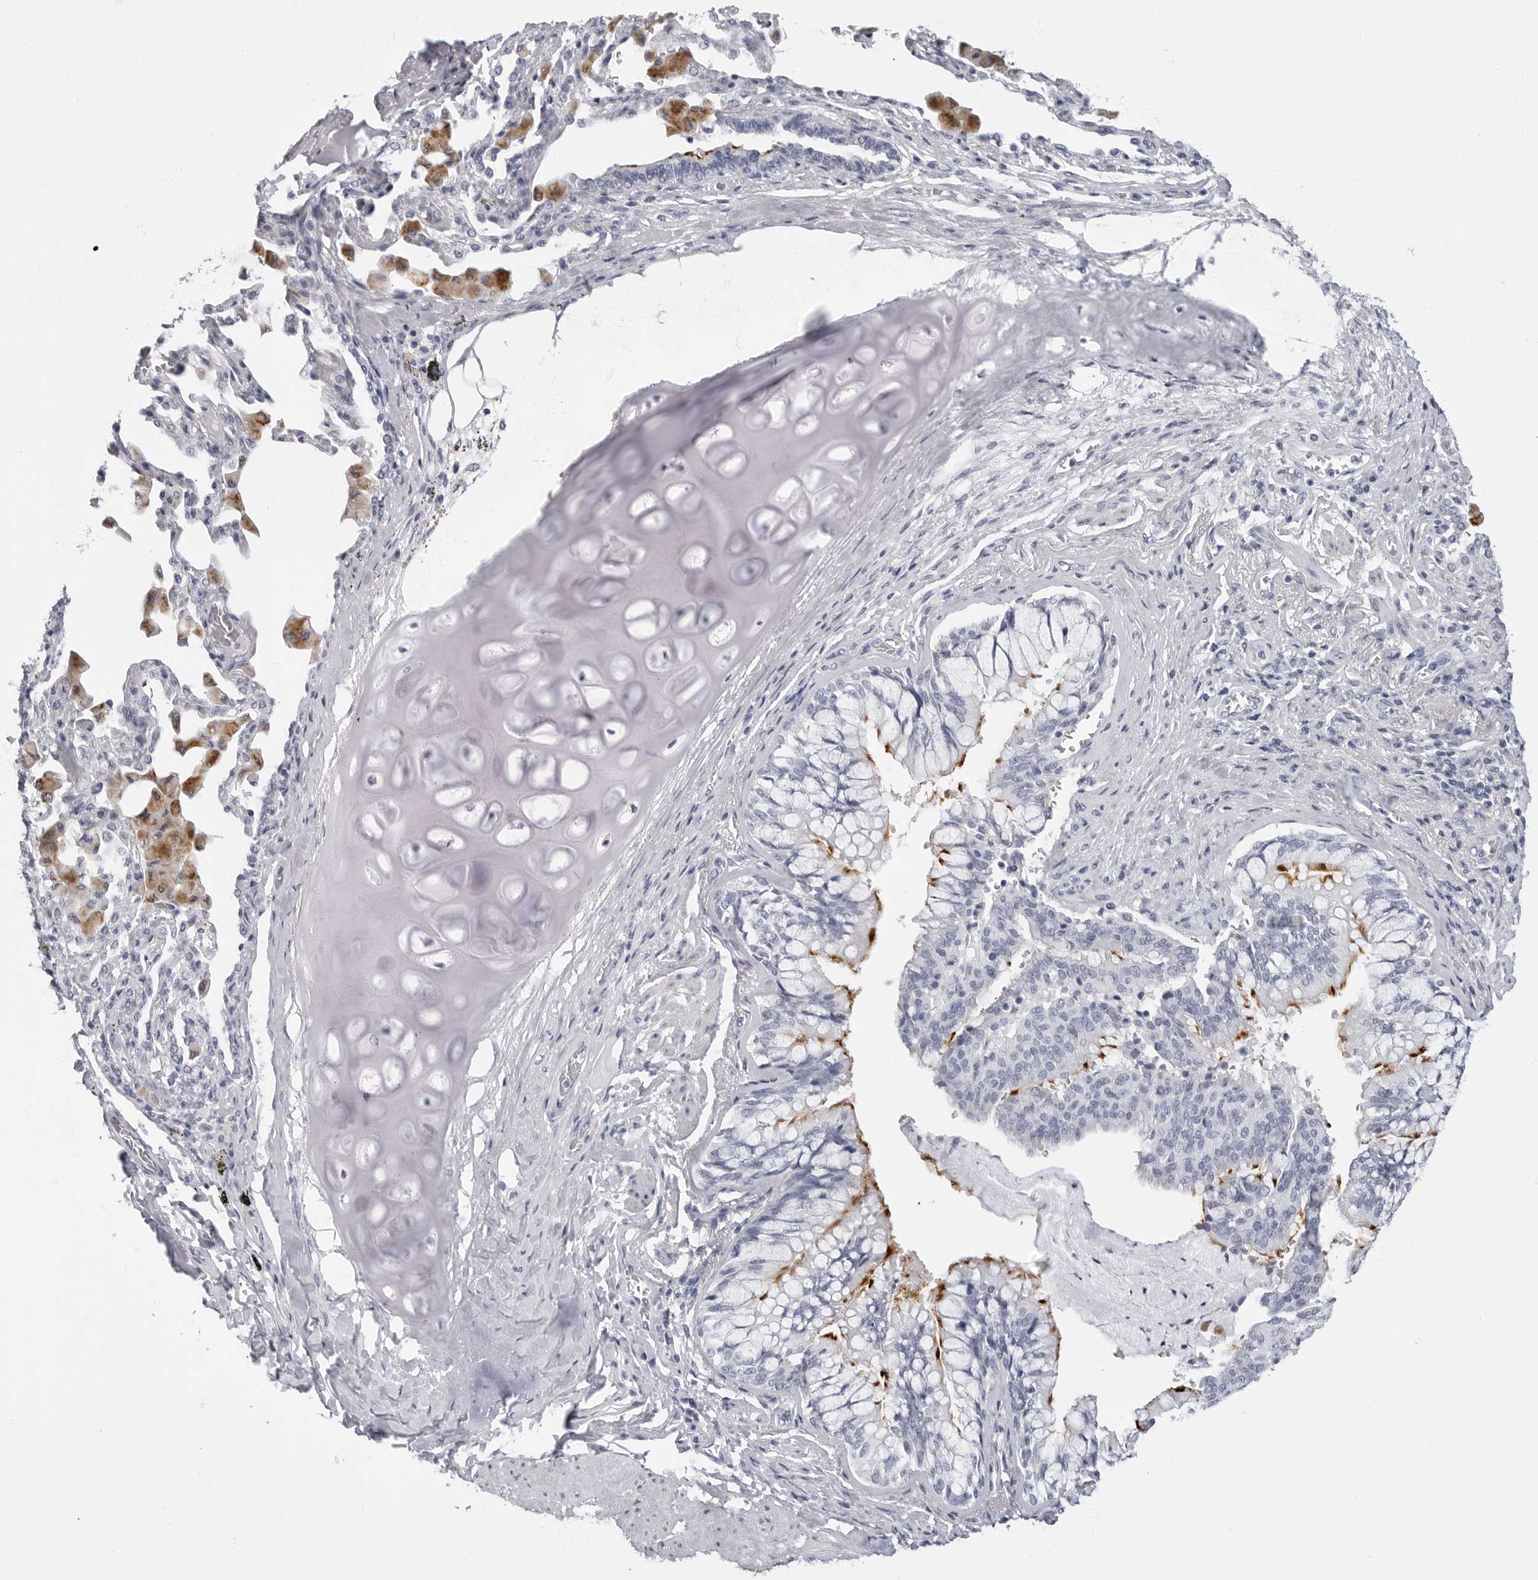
{"staining": {"intensity": "strong", "quantity": ">75%", "location": "cytoplasmic/membranous"}, "tissue": "bronchus", "cell_type": "Respiratory epithelial cells", "image_type": "normal", "snomed": [{"axis": "morphology", "description": "Normal tissue, NOS"}, {"axis": "morphology", "description": "Inflammation, NOS"}, {"axis": "topography", "description": "Lung"}], "caption": "Respiratory epithelial cells exhibit high levels of strong cytoplasmic/membranous staining in approximately >75% of cells in unremarkable human bronchus. (Brightfield microscopy of DAB IHC at high magnification).", "gene": "ERICH3", "patient": {"sex": "female", "age": 46}}